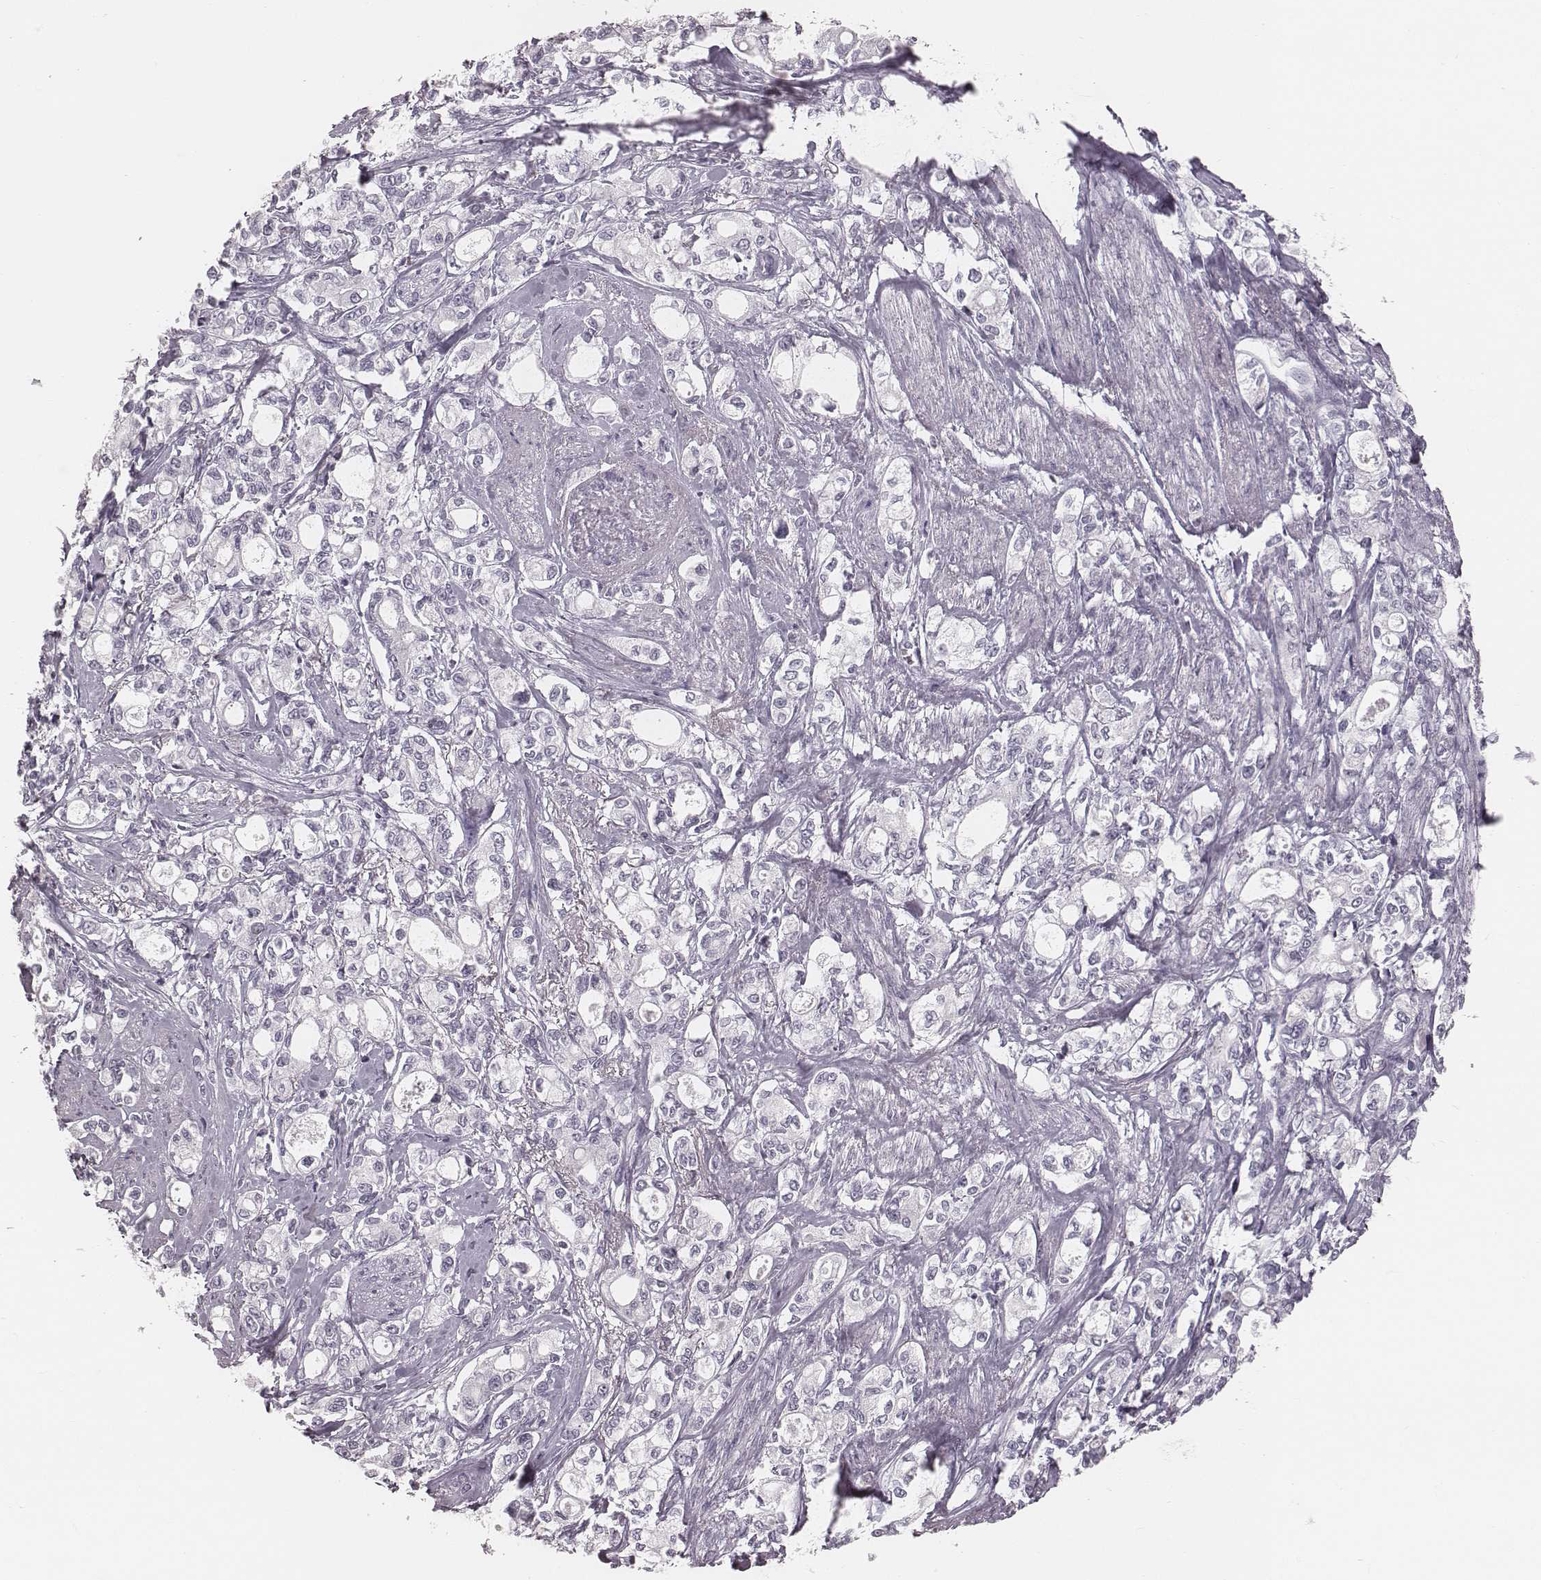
{"staining": {"intensity": "negative", "quantity": "none", "location": "none"}, "tissue": "stomach cancer", "cell_type": "Tumor cells", "image_type": "cancer", "snomed": [{"axis": "morphology", "description": "Adenocarcinoma, NOS"}, {"axis": "topography", "description": "Stomach"}], "caption": "Image shows no protein staining in tumor cells of stomach cancer tissue. (Immunohistochemistry, brightfield microscopy, high magnification).", "gene": "S100Z", "patient": {"sex": "male", "age": 63}}